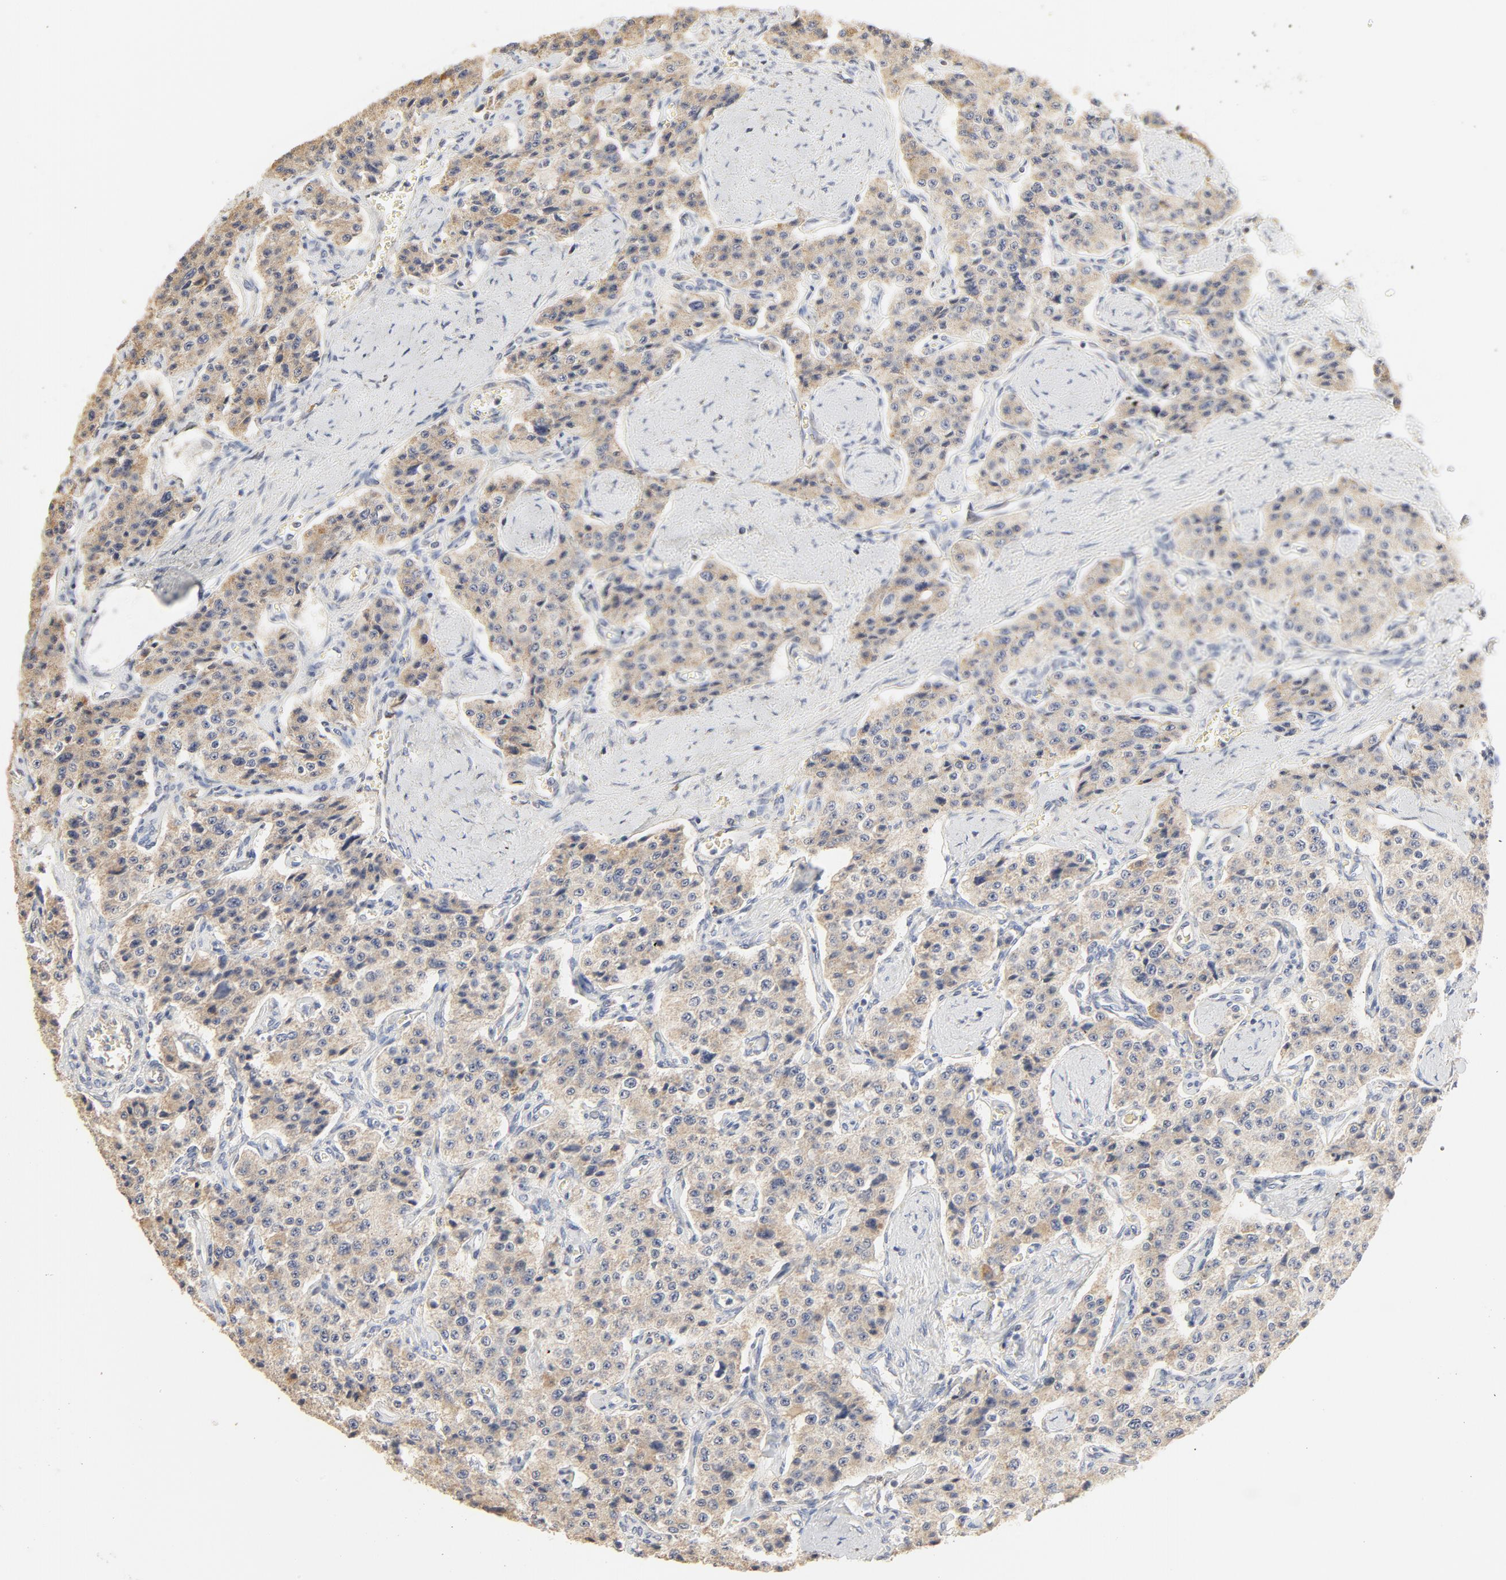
{"staining": {"intensity": "negative", "quantity": "none", "location": "none"}, "tissue": "carcinoid", "cell_type": "Tumor cells", "image_type": "cancer", "snomed": [{"axis": "morphology", "description": "Carcinoid, malignant, NOS"}, {"axis": "topography", "description": "Small intestine"}], "caption": "Immunohistochemistry (IHC) image of neoplastic tissue: carcinoid (malignant) stained with DAB (3,3'-diaminobenzidine) displays no significant protein staining in tumor cells. The staining is performed using DAB brown chromogen with nuclei counter-stained in using hematoxylin.", "gene": "FCGBP", "patient": {"sex": "male", "age": 52}}